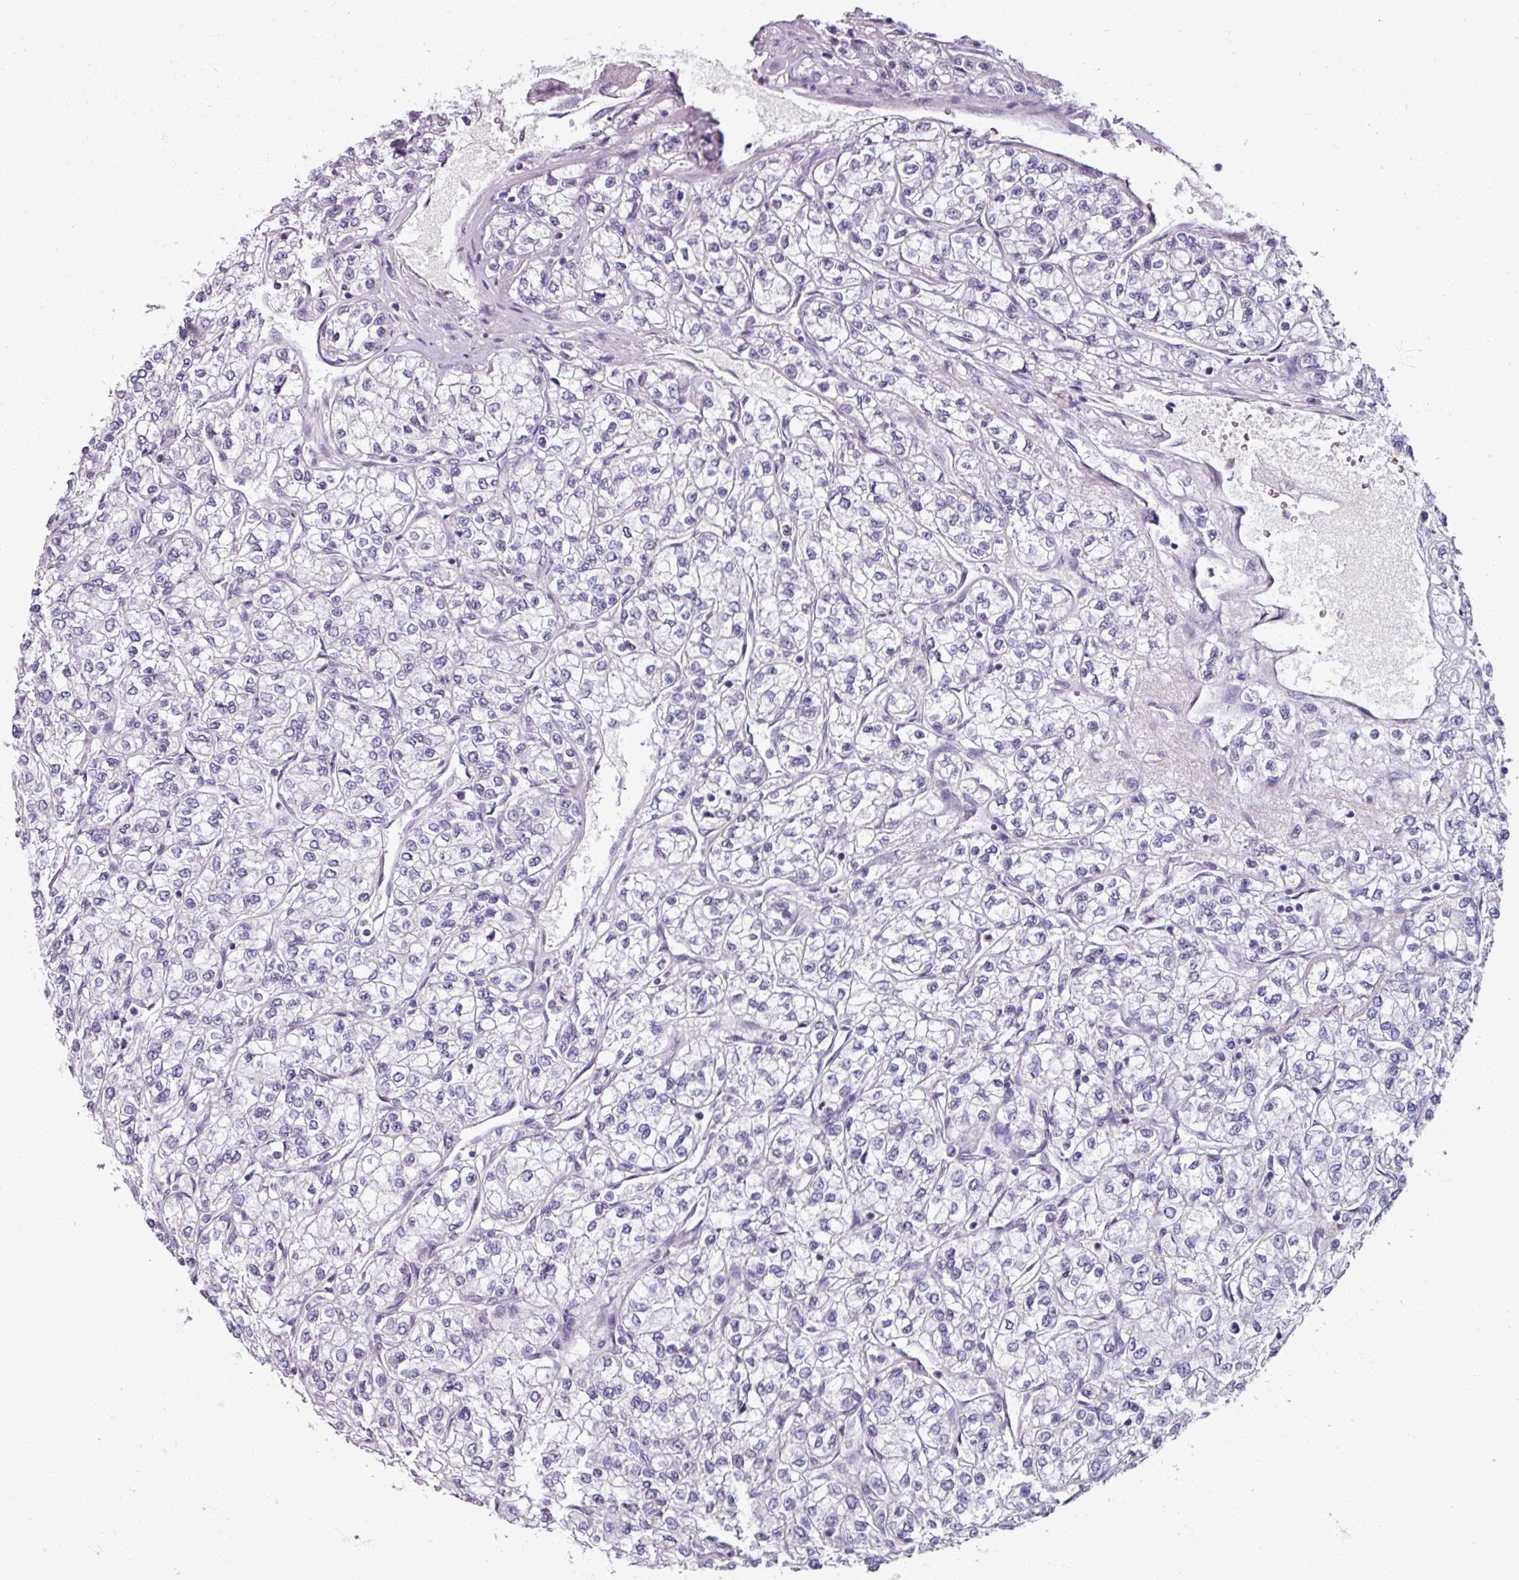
{"staining": {"intensity": "negative", "quantity": "none", "location": "none"}, "tissue": "renal cancer", "cell_type": "Tumor cells", "image_type": "cancer", "snomed": [{"axis": "morphology", "description": "Adenocarcinoma, NOS"}, {"axis": "topography", "description": "Kidney"}], "caption": "Immunohistochemical staining of human renal cancer (adenocarcinoma) demonstrates no significant staining in tumor cells.", "gene": "SMIM11", "patient": {"sex": "male", "age": 80}}